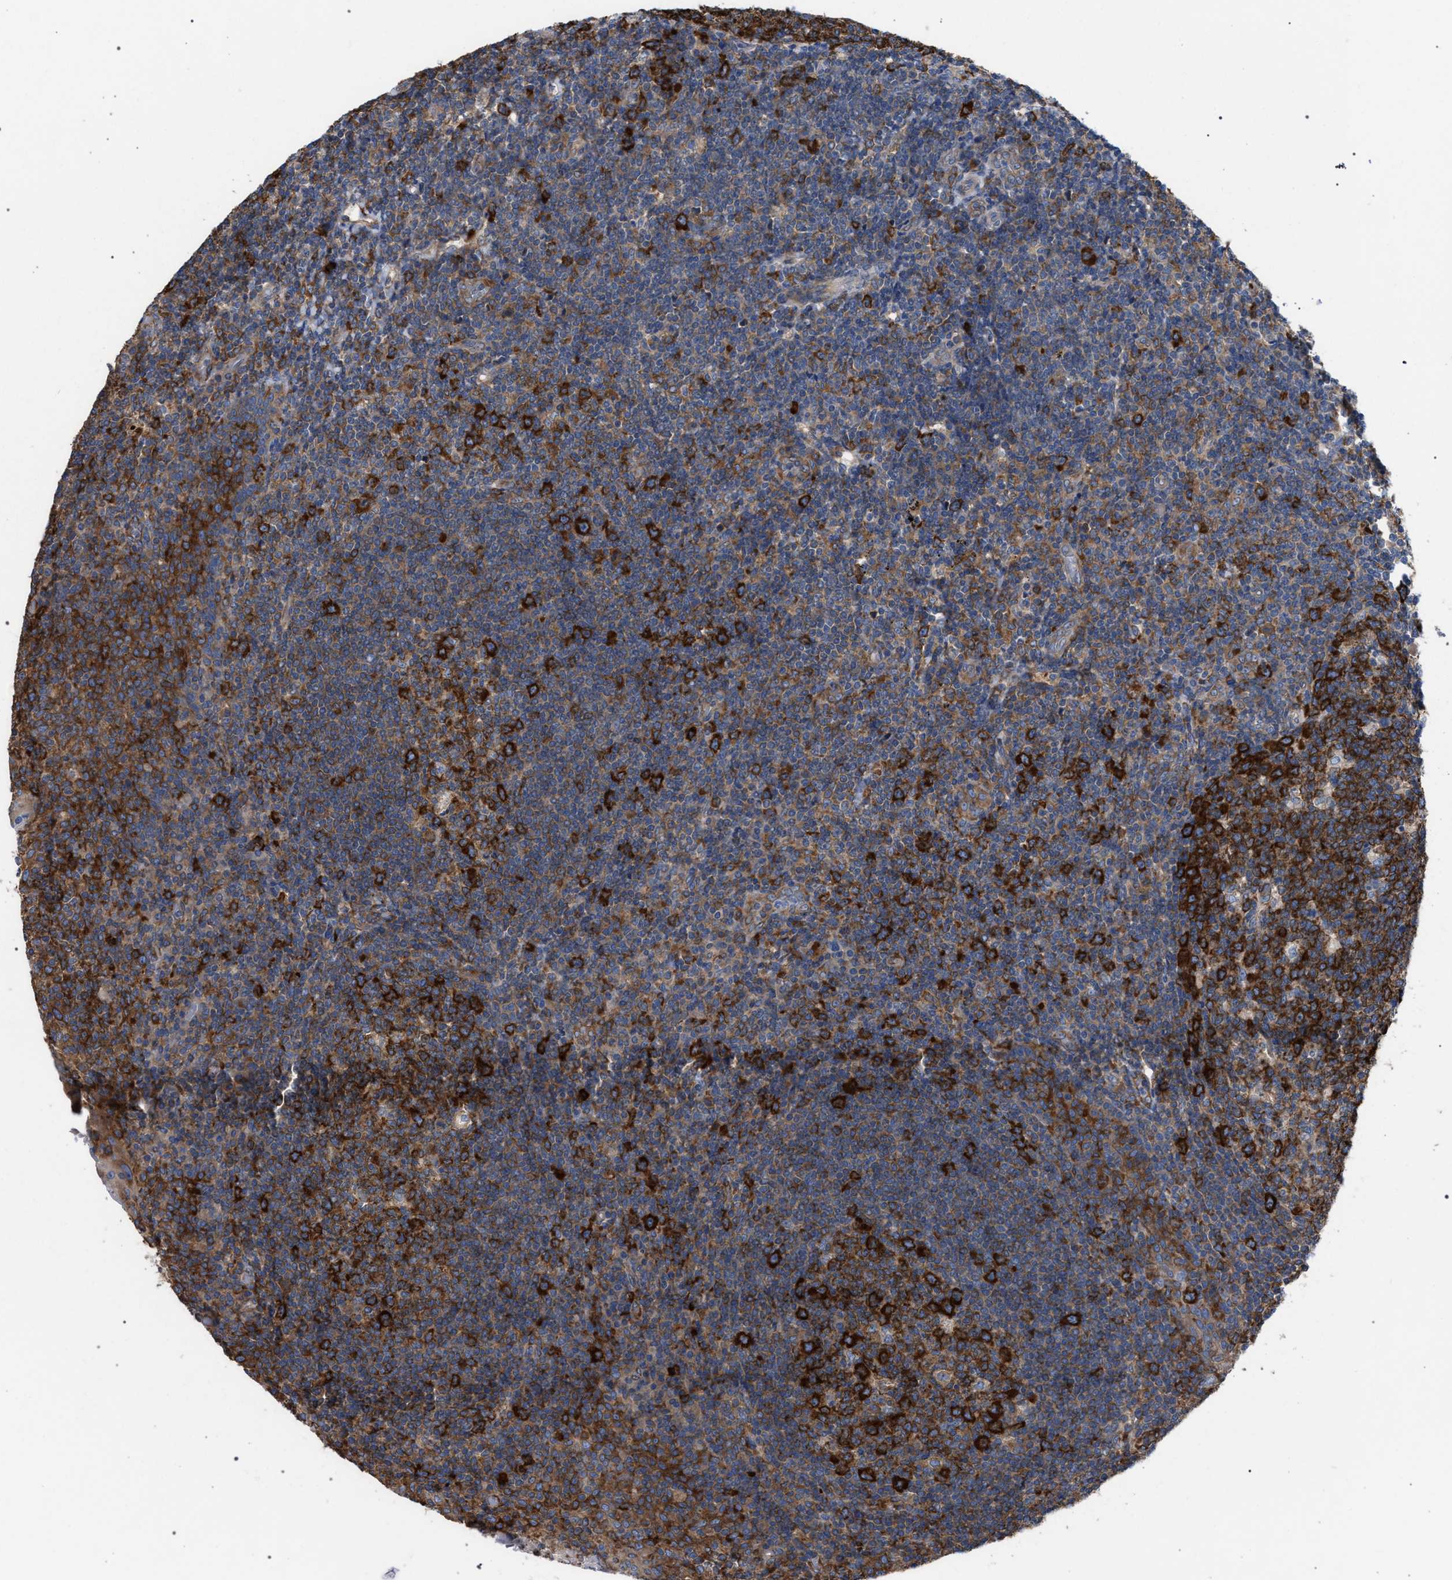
{"staining": {"intensity": "strong", "quantity": ">75%", "location": "cytoplasmic/membranous"}, "tissue": "tonsil", "cell_type": "Germinal center cells", "image_type": "normal", "snomed": [{"axis": "morphology", "description": "Normal tissue, NOS"}, {"axis": "topography", "description": "Tonsil"}], "caption": "Immunohistochemical staining of unremarkable human tonsil shows >75% levels of strong cytoplasmic/membranous protein expression in about >75% of germinal center cells. The protein of interest is stained brown, and the nuclei are stained in blue (DAB IHC with brightfield microscopy, high magnification).", "gene": "CDR2L", "patient": {"sex": "female", "age": 19}}